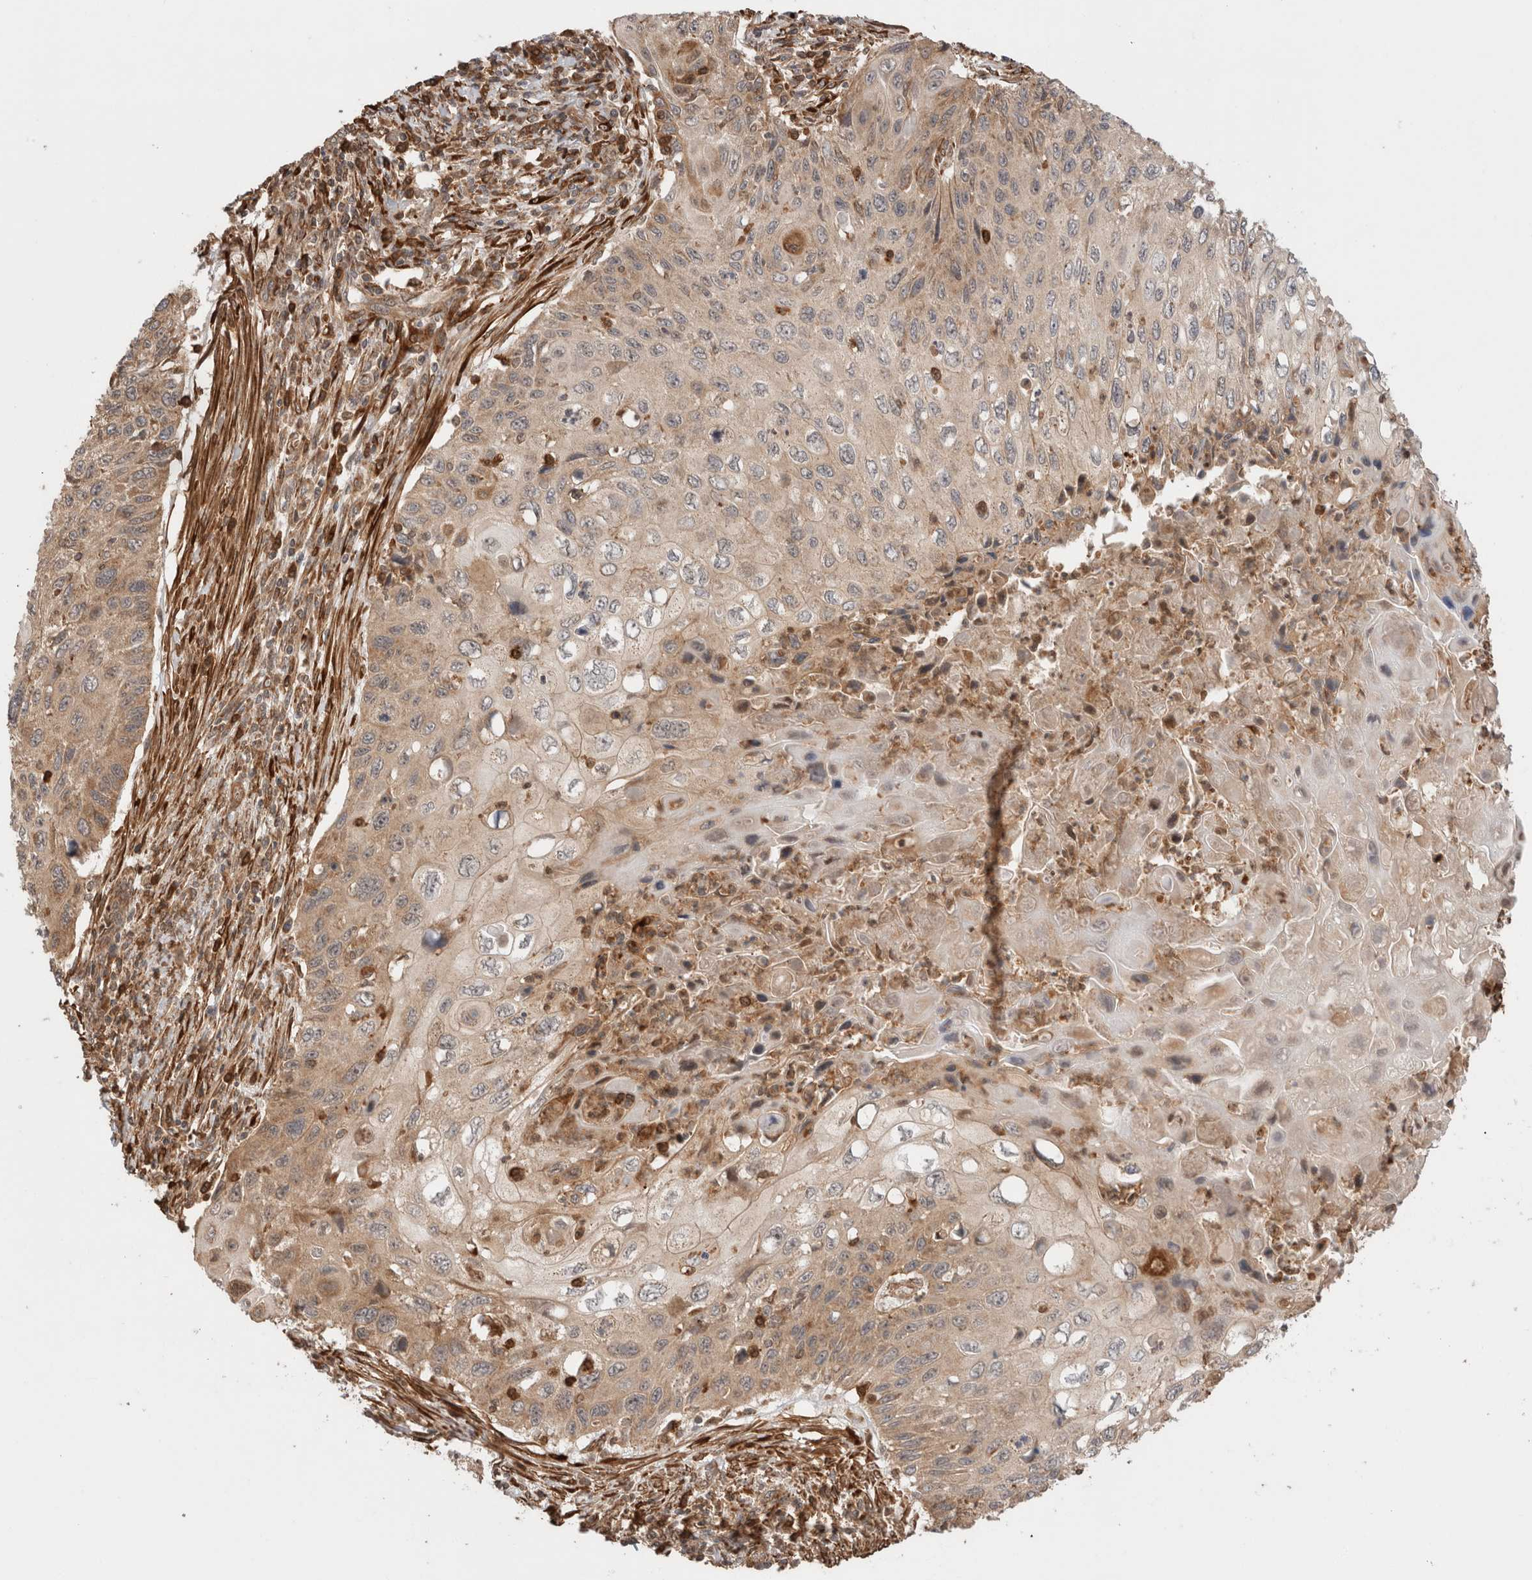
{"staining": {"intensity": "weak", "quantity": ">75%", "location": "cytoplasmic/membranous"}, "tissue": "cervical cancer", "cell_type": "Tumor cells", "image_type": "cancer", "snomed": [{"axis": "morphology", "description": "Squamous cell carcinoma, NOS"}, {"axis": "topography", "description": "Cervix"}], "caption": "Immunohistochemical staining of cervical squamous cell carcinoma shows low levels of weak cytoplasmic/membranous protein positivity in about >75% of tumor cells.", "gene": "ZNF649", "patient": {"sex": "female", "age": 70}}